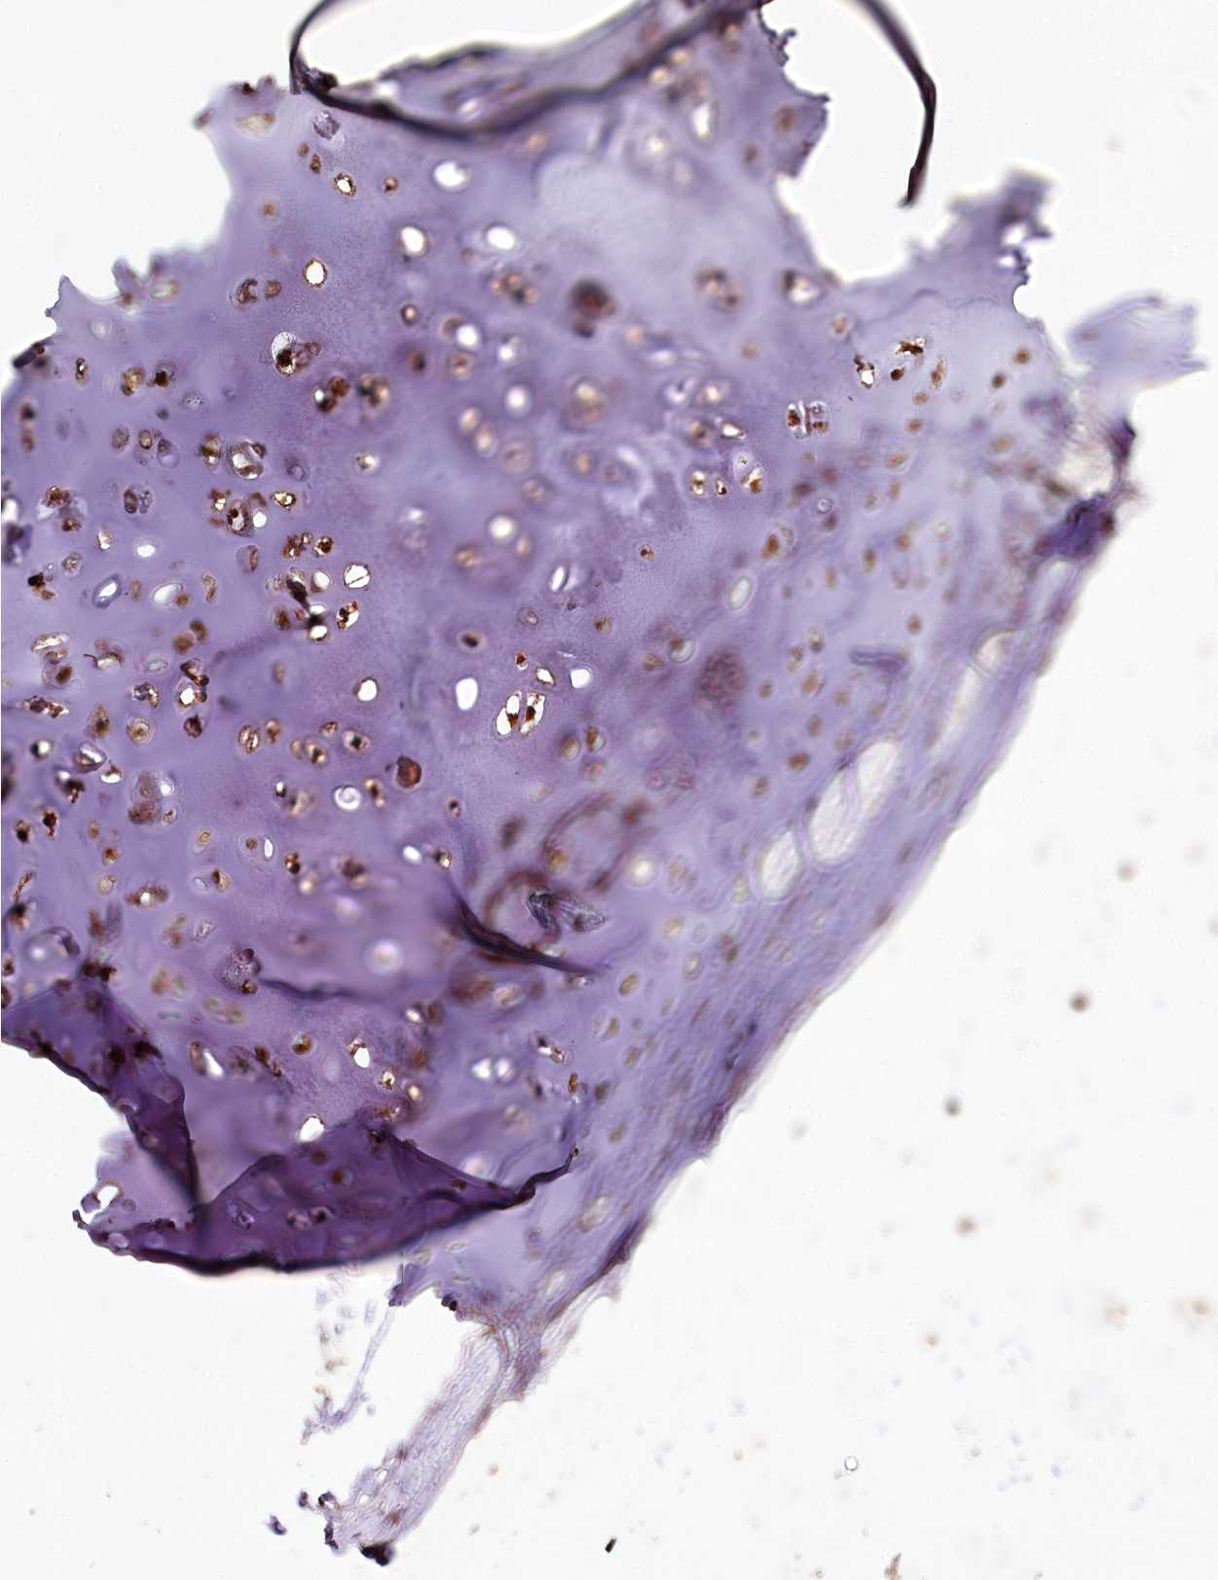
{"staining": {"intensity": "negative", "quantity": "none", "location": "none"}, "tissue": "adipose tissue", "cell_type": "Adipocytes", "image_type": "normal", "snomed": [{"axis": "morphology", "description": "Normal tissue, NOS"}, {"axis": "topography", "description": "Lymph node"}, {"axis": "topography", "description": "Bronchus"}], "caption": "Immunohistochemistry (IHC) image of benign adipose tissue: human adipose tissue stained with DAB reveals no significant protein expression in adipocytes. The staining is performed using DAB (3,3'-diaminobenzidine) brown chromogen with nuclei counter-stained in using hematoxylin.", "gene": "CARD19", "patient": {"sex": "male", "age": 63}}